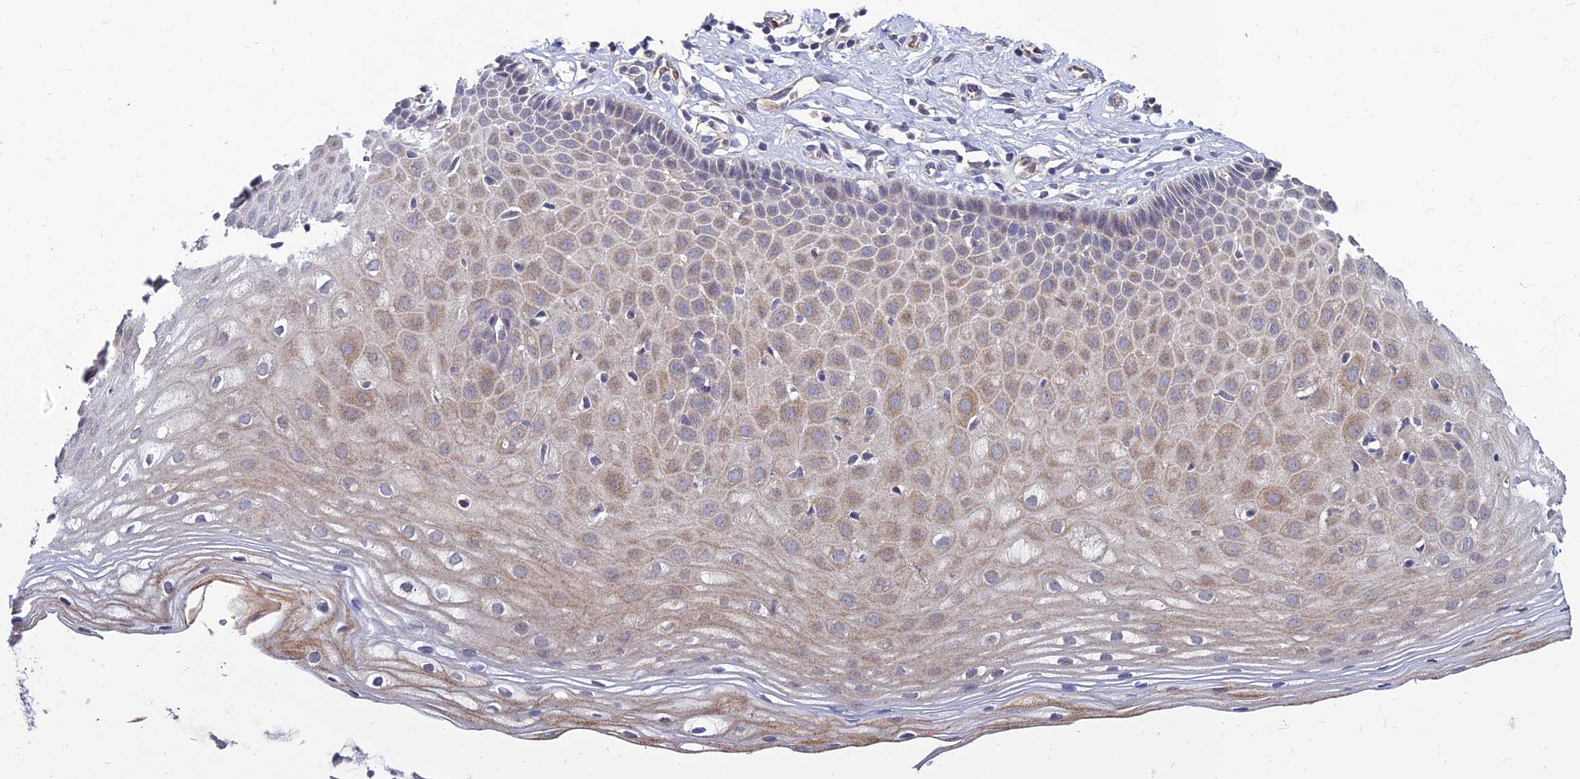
{"staining": {"intensity": "weak", "quantity": "25%-75%", "location": "cytoplasmic/membranous"}, "tissue": "cervix", "cell_type": "Squamous epithelial cells", "image_type": "normal", "snomed": [{"axis": "morphology", "description": "Normal tissue, NOS"}, {"axis": "topography", "description": "Cervix"}], "caption": "Weak cytoplasmic/membranous staining is seen in approximately 25%-75% of squamous epithelial cells in normal cervix.", "gene": "NPY", "patient": {"sex": "female", "age": 36}}